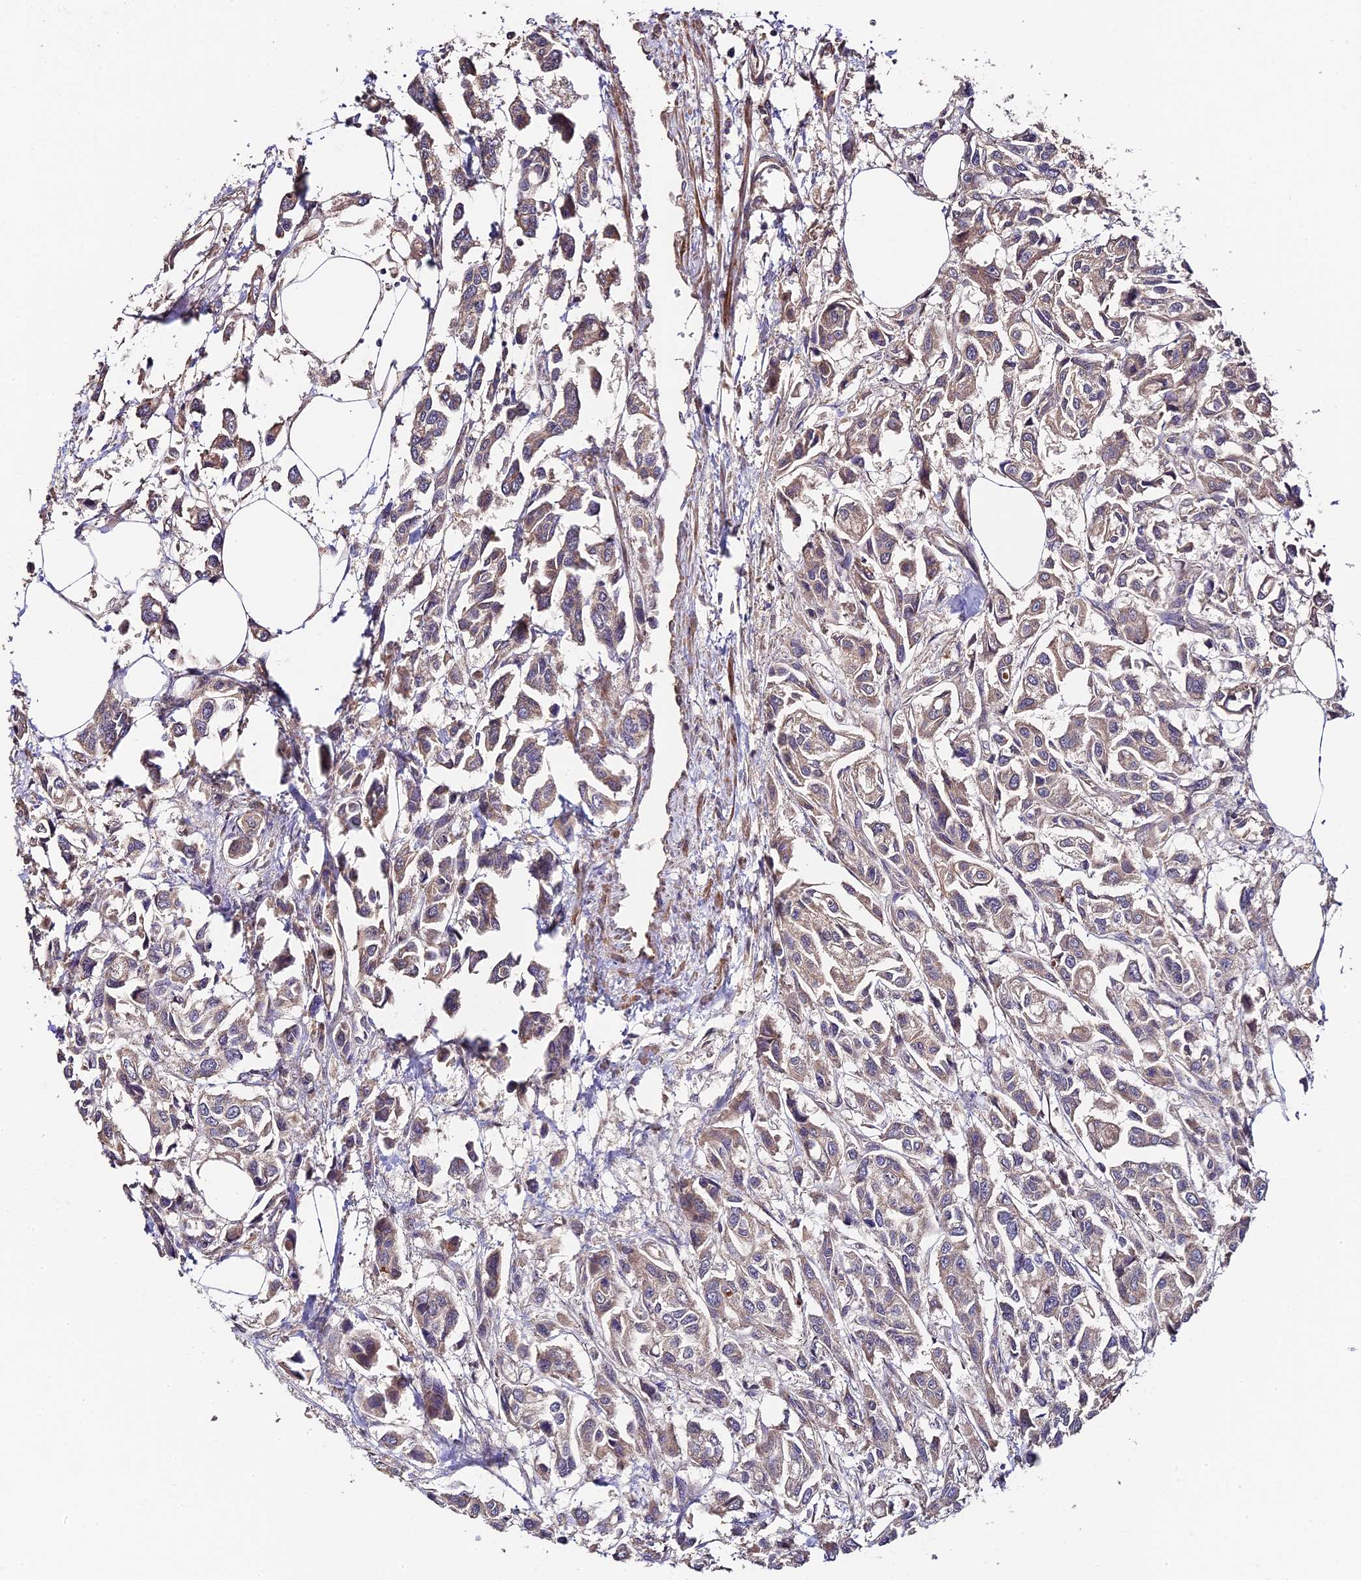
{"staining": {"intensity": "weak", "quantity": "25%-75%", "location": "cytoplasmic/membranous"}, "tissue": "urothelial cancer", "cell_type": "Tumor cells", "image_type": "cancer", "snomed": [{"axis": "morphology", "description": "Urothelial carcinoma, High grade"}, {"axis": "topography", "description": "Urinary bladder"}], "caption": "Human urothelial carcinoma (high-grade) stained with a protein marker reveals weak staining in tumor cells.", "gene": "C3orf20", "patient": {"sex": "male", "age": 67}}